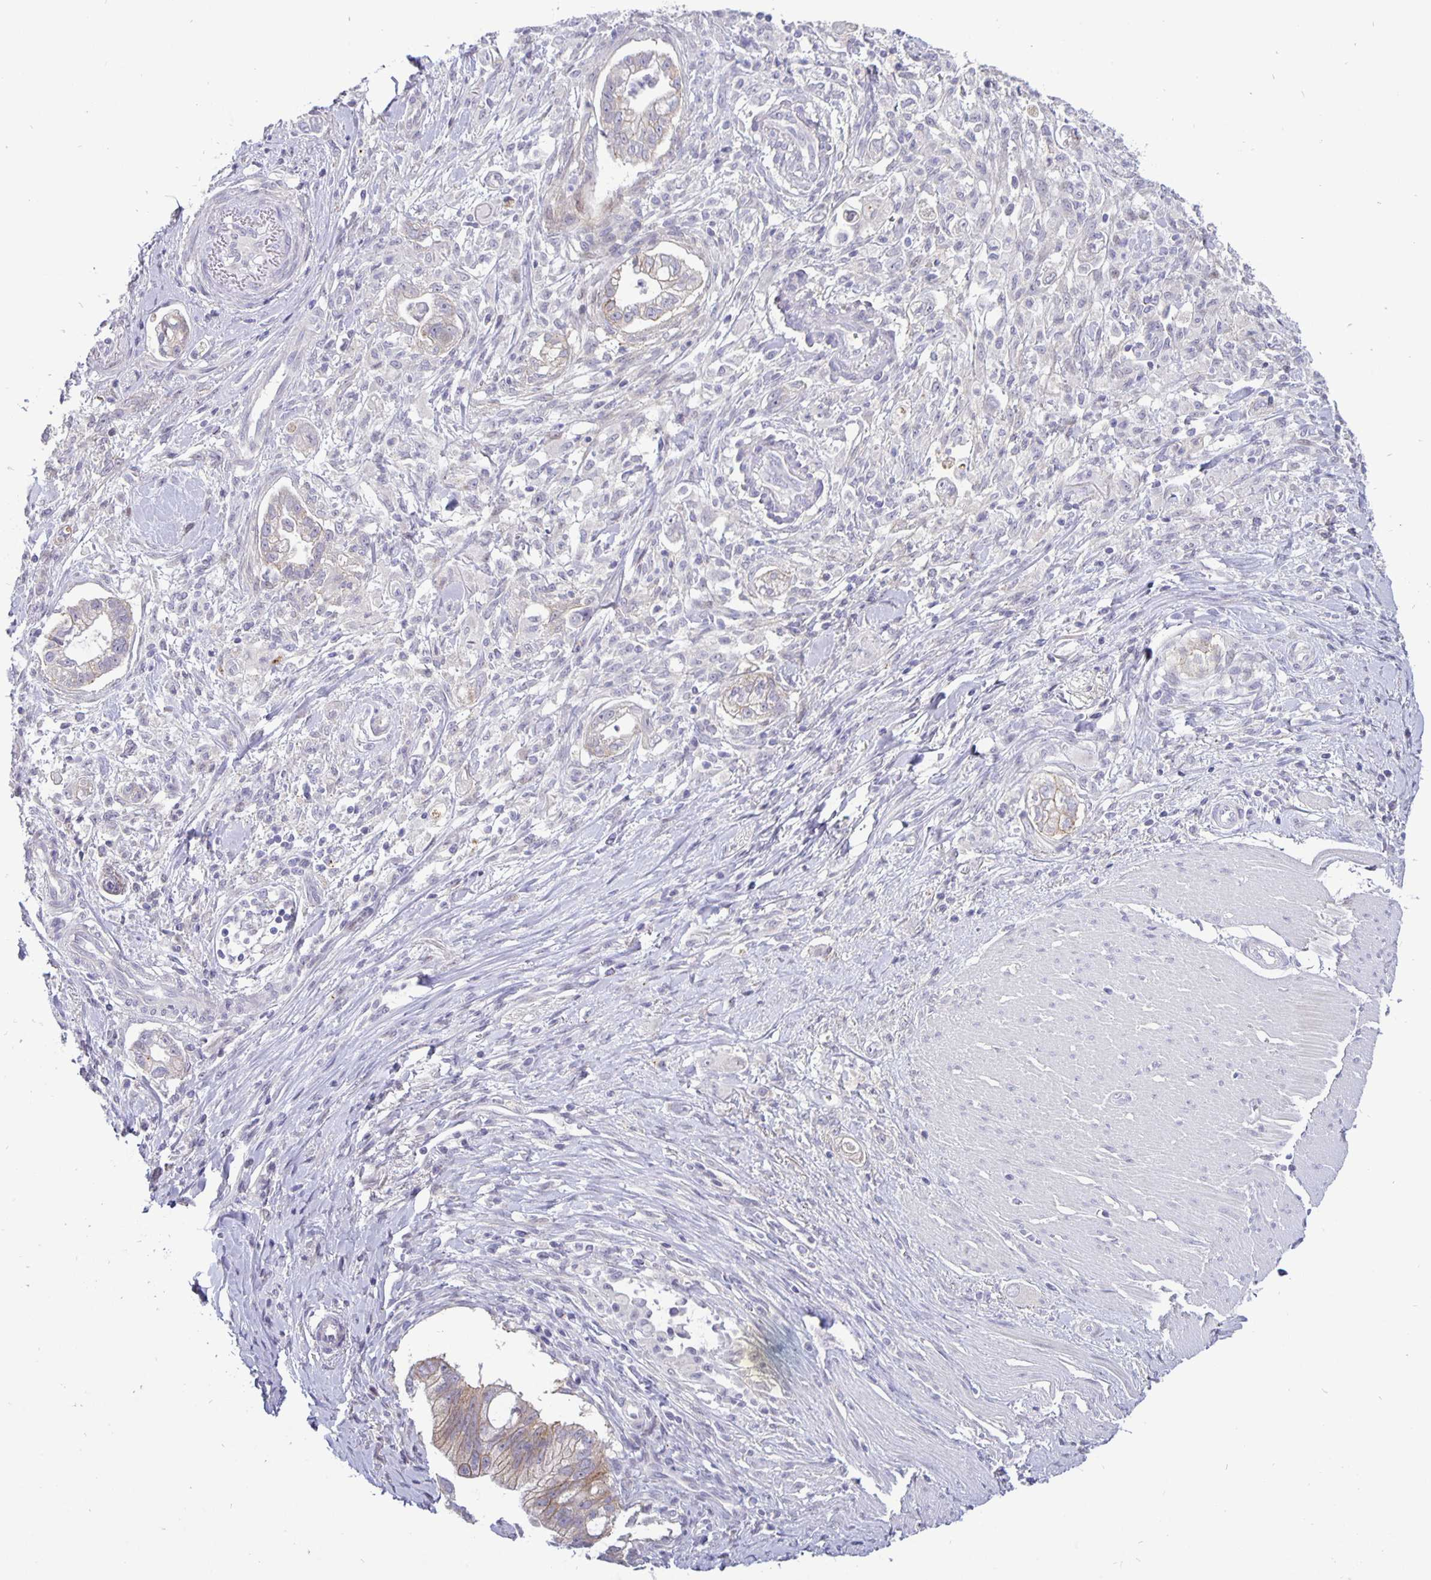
{"staining": {"intensity": "weak", "quantity": "<25%", "location": "cytoplasmic/membranous"}, "tissue": "pancreatic cancer", "cell_type": "Tumor cells", "image_type": "cancer", "snomed": [{"axis": "morphology", "description": "Adenocarcinoma, NOS"}, {"axis": "topography", "description": "Pancreas"}], "caption": "Immunohistochemistry (IHC) image of pancreatic adenocarcinoma stained for a protein (brown), which demonstrates no staining in tumor cells. (DAB (3,3'-diaminobenzidine) immunohistochemistry, high magnification).", "gene": "ERBB2", "patient": {"sex": "male", "age": 70}}